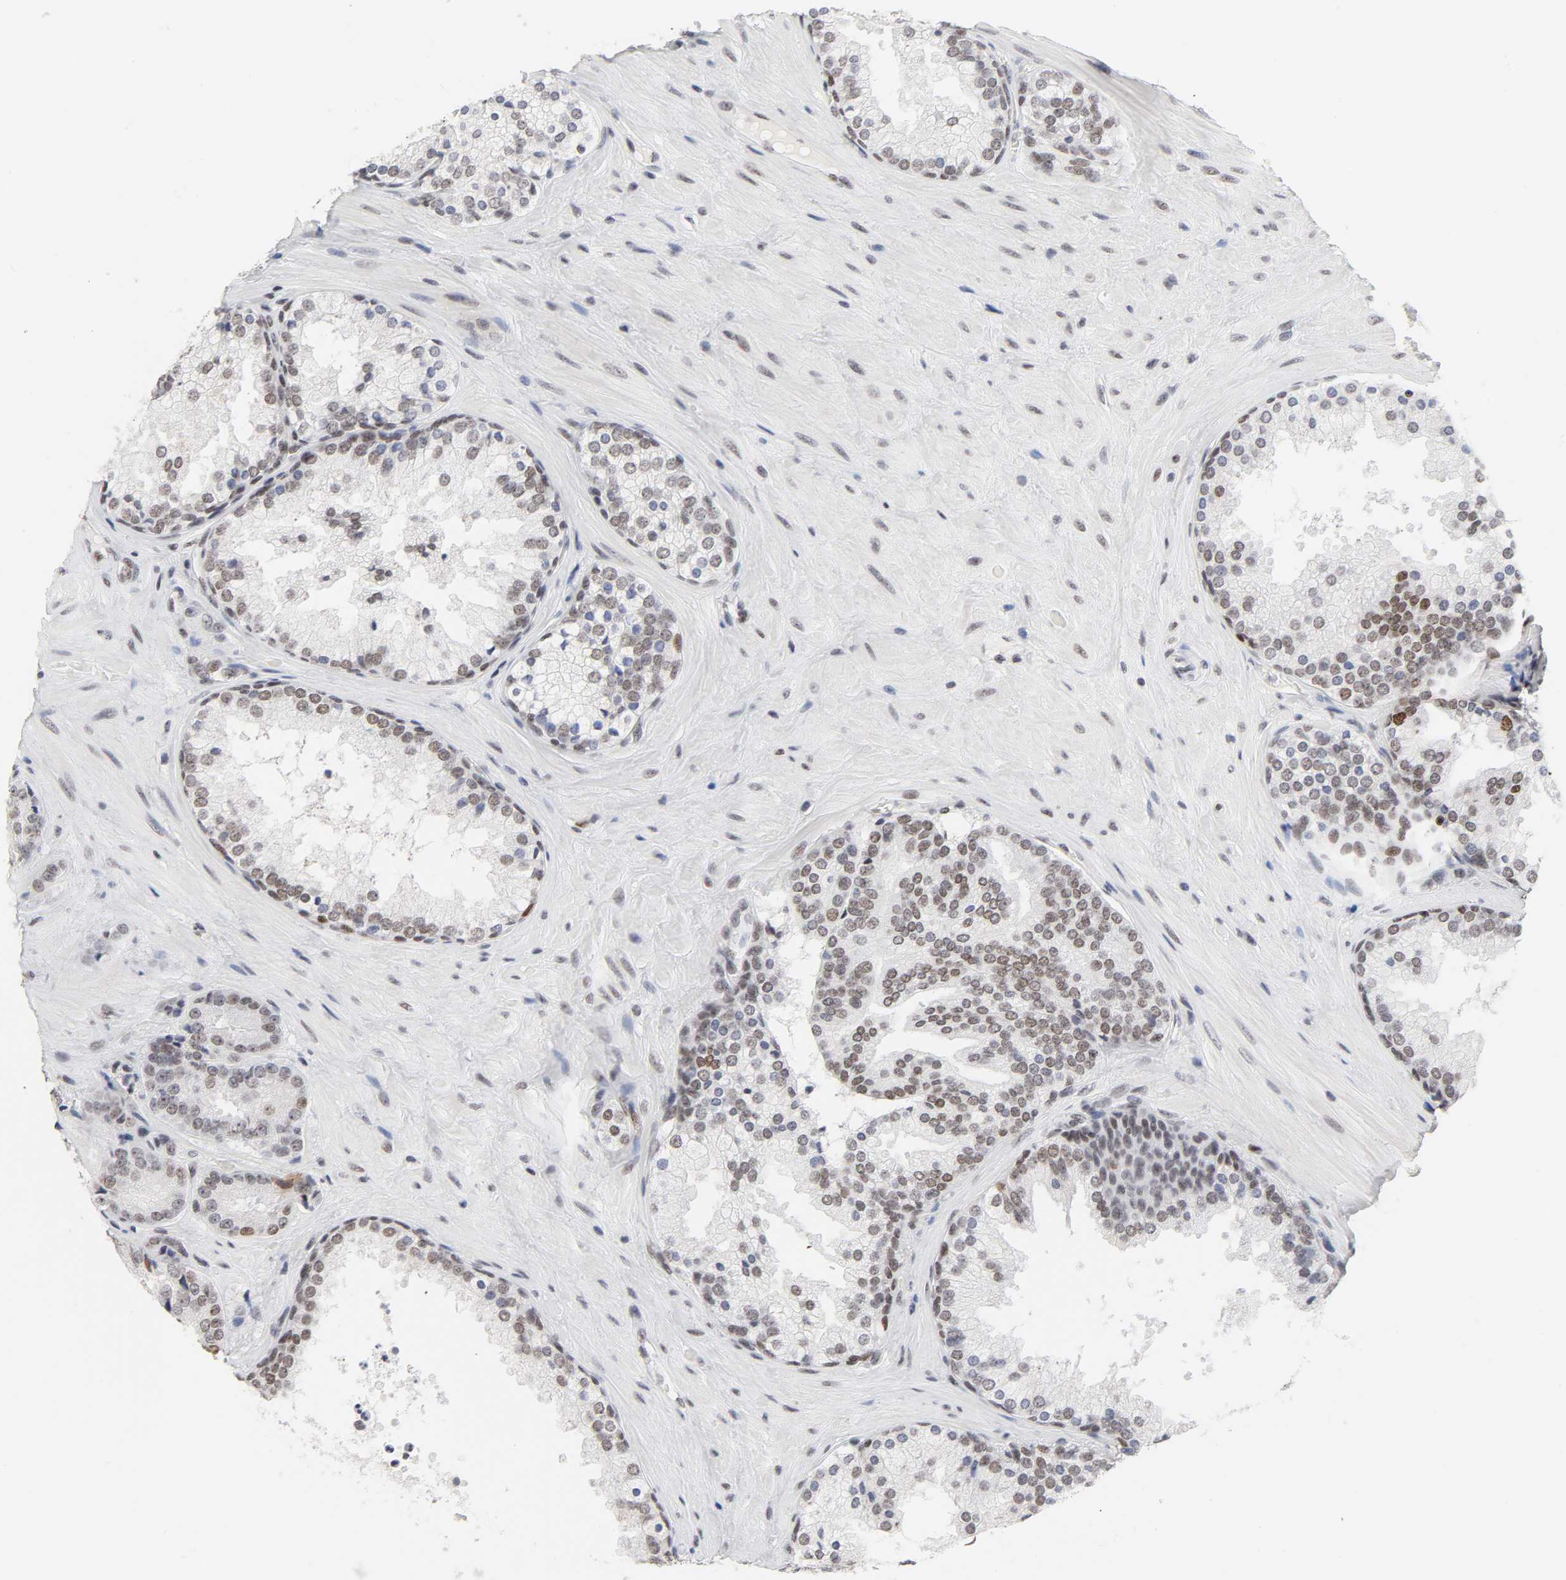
{"staining": {"intensity": "moderate", "quantity": "25%-75%", "location": "nuclear"}, "tissue": "prostate cancer", "cell_type": "Tumor cells", "image_type": "cancer", "snomed": [{"axis": "morphology", "description": "Adenocarcinoma, High grade"}, {"axis": "topography", "description": "Prostate"}], "caption": "Protein expression analysis of adenocarcinoma (high-grade) (prostate) shows moderate nuclear positivity in about 25%-75% of tumor cells.", "gene": "RFC4", "patient": {"sex": "male", "age": 70}}